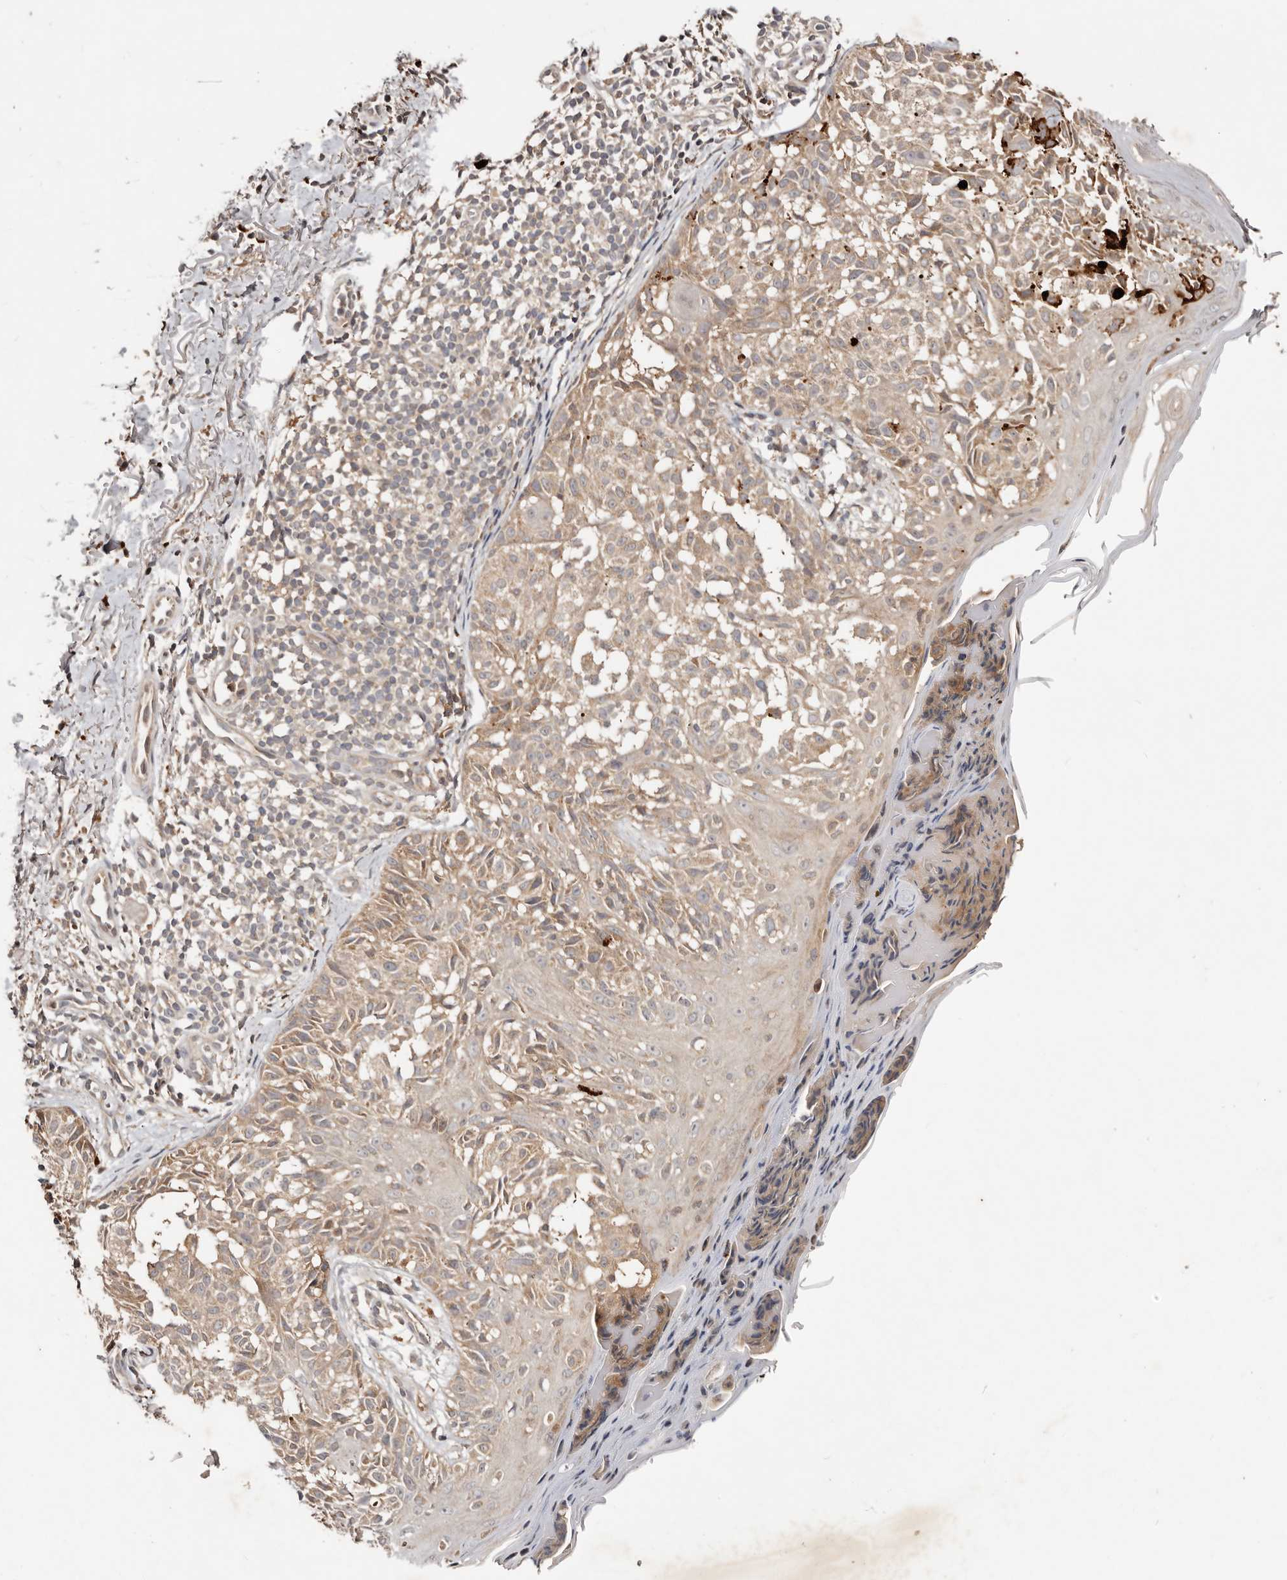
{"staining": {"intensity": "weak", "quantity": ">75%", "location": "cytoplasmic/membranous"}, "tissue": "melanoma", "cell_type": "Tumor cells", "image_type": "cancer", "snomed": [{"axis": "morphology", "description": "Malignant melanoma, NOS"}, {"axis": "topography", "description": "Skin"}], "caption": "There is low levels of weak cytoplasmic/membranous expression in tumor cells of malignant melanoma, as demonstrated by immunohistochemical staining (brown color).", "gene": "PKIB", "patient": {"sex": "female", "age": 50}}